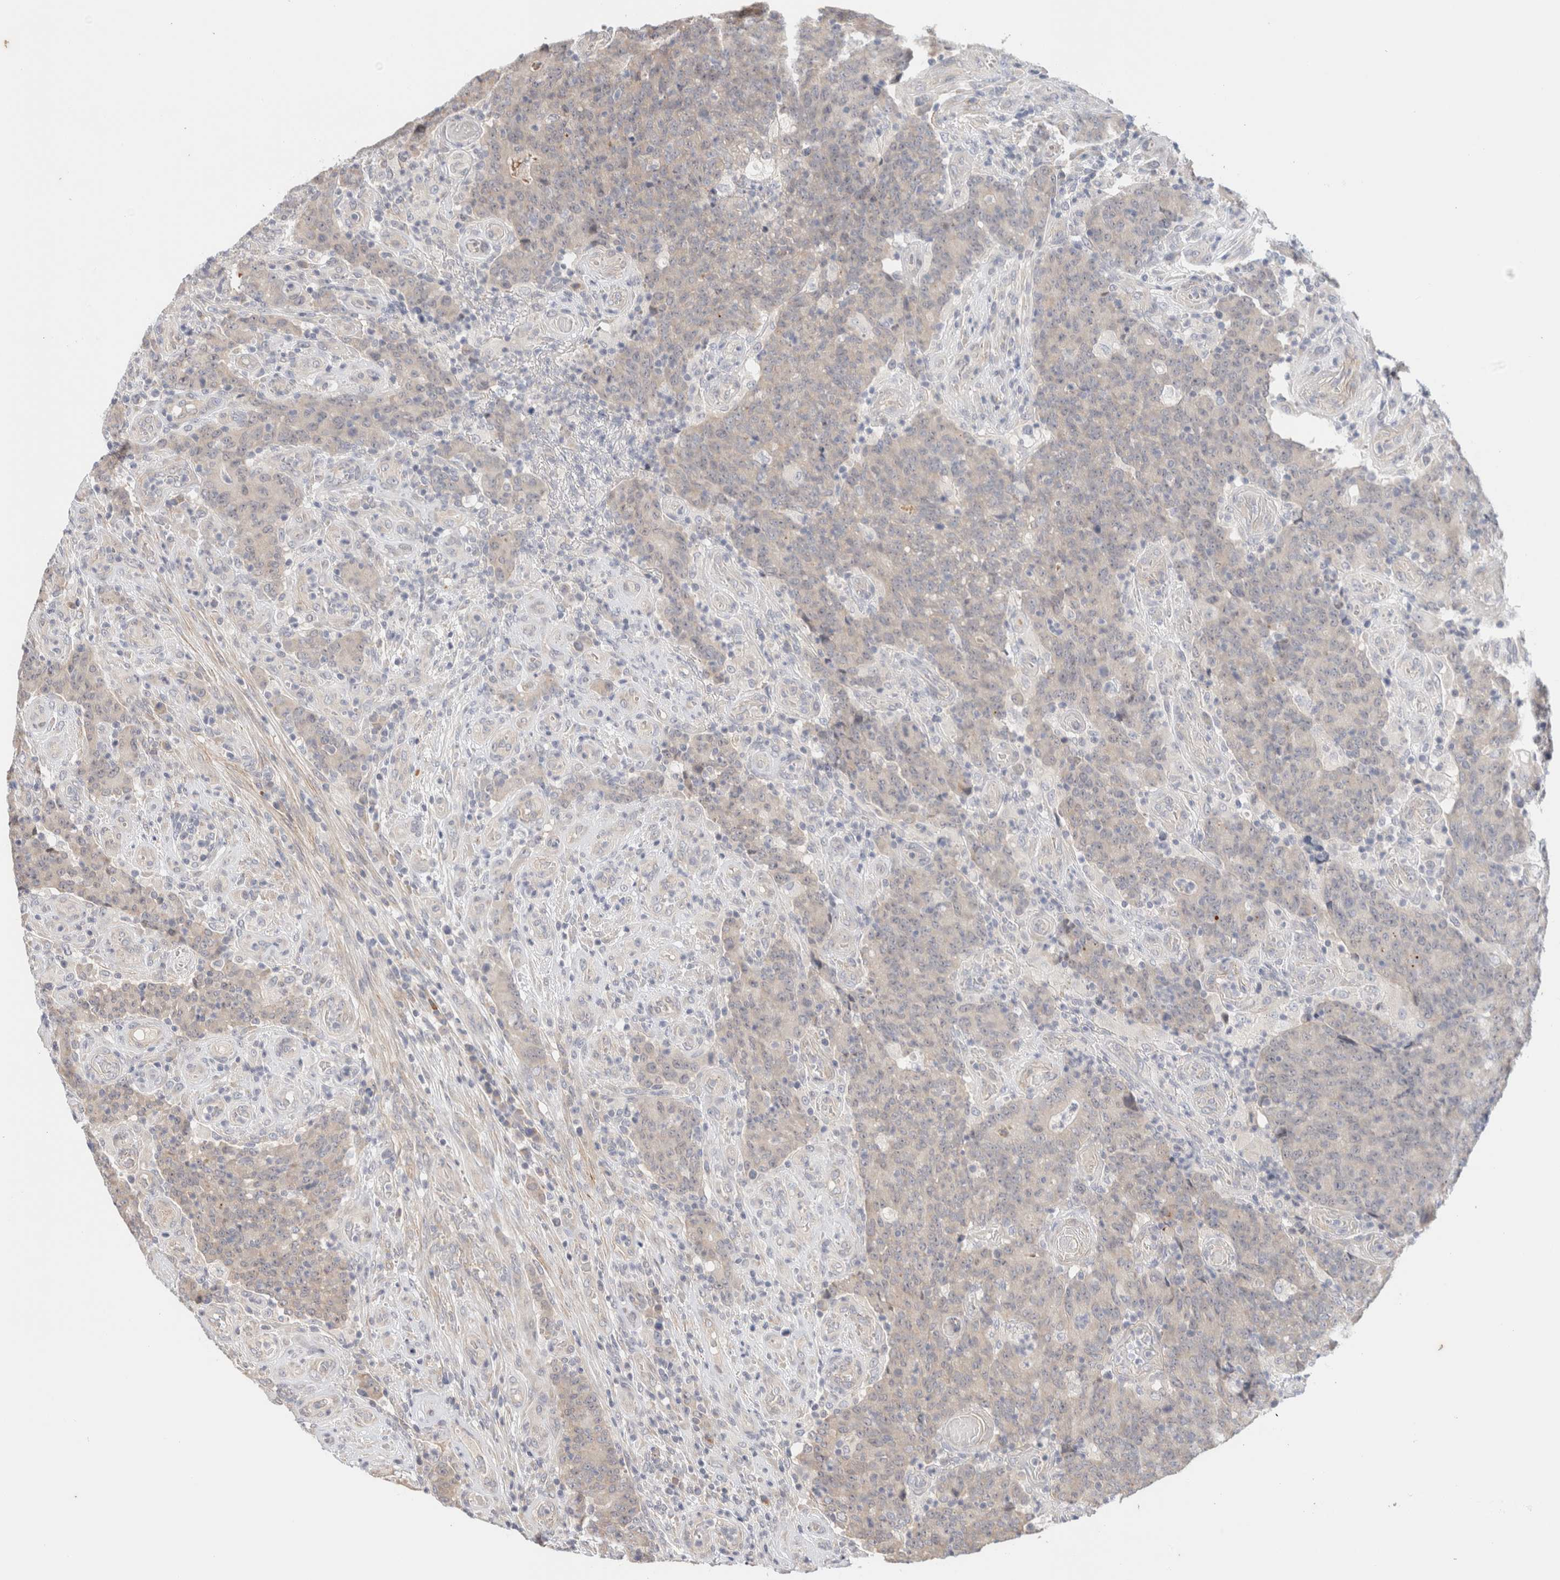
{"staining": {"intensity": "negative", "quantity": "none", "location": "none"}, "tissue": "colorectal cancer", "cell_type": "Tumor cells", "image_type": "cancer", "snomed": [{"axis": "morphology", "description": "Normal tissue, NOS"}, {"axis": "morphology", "description": "Adenocarcinoma, NOS"}, {"axis": "topography", "description": "Colon"}], "caption": "Immunohistochemistry (IHC) image of neoplastic tissue: adenocarcinoma (colorectal) stained with DAB reveals no significant protein expression in tumor cells.", "gene": "SPRTN", "patient": {"sex": "female", "age": 75}}